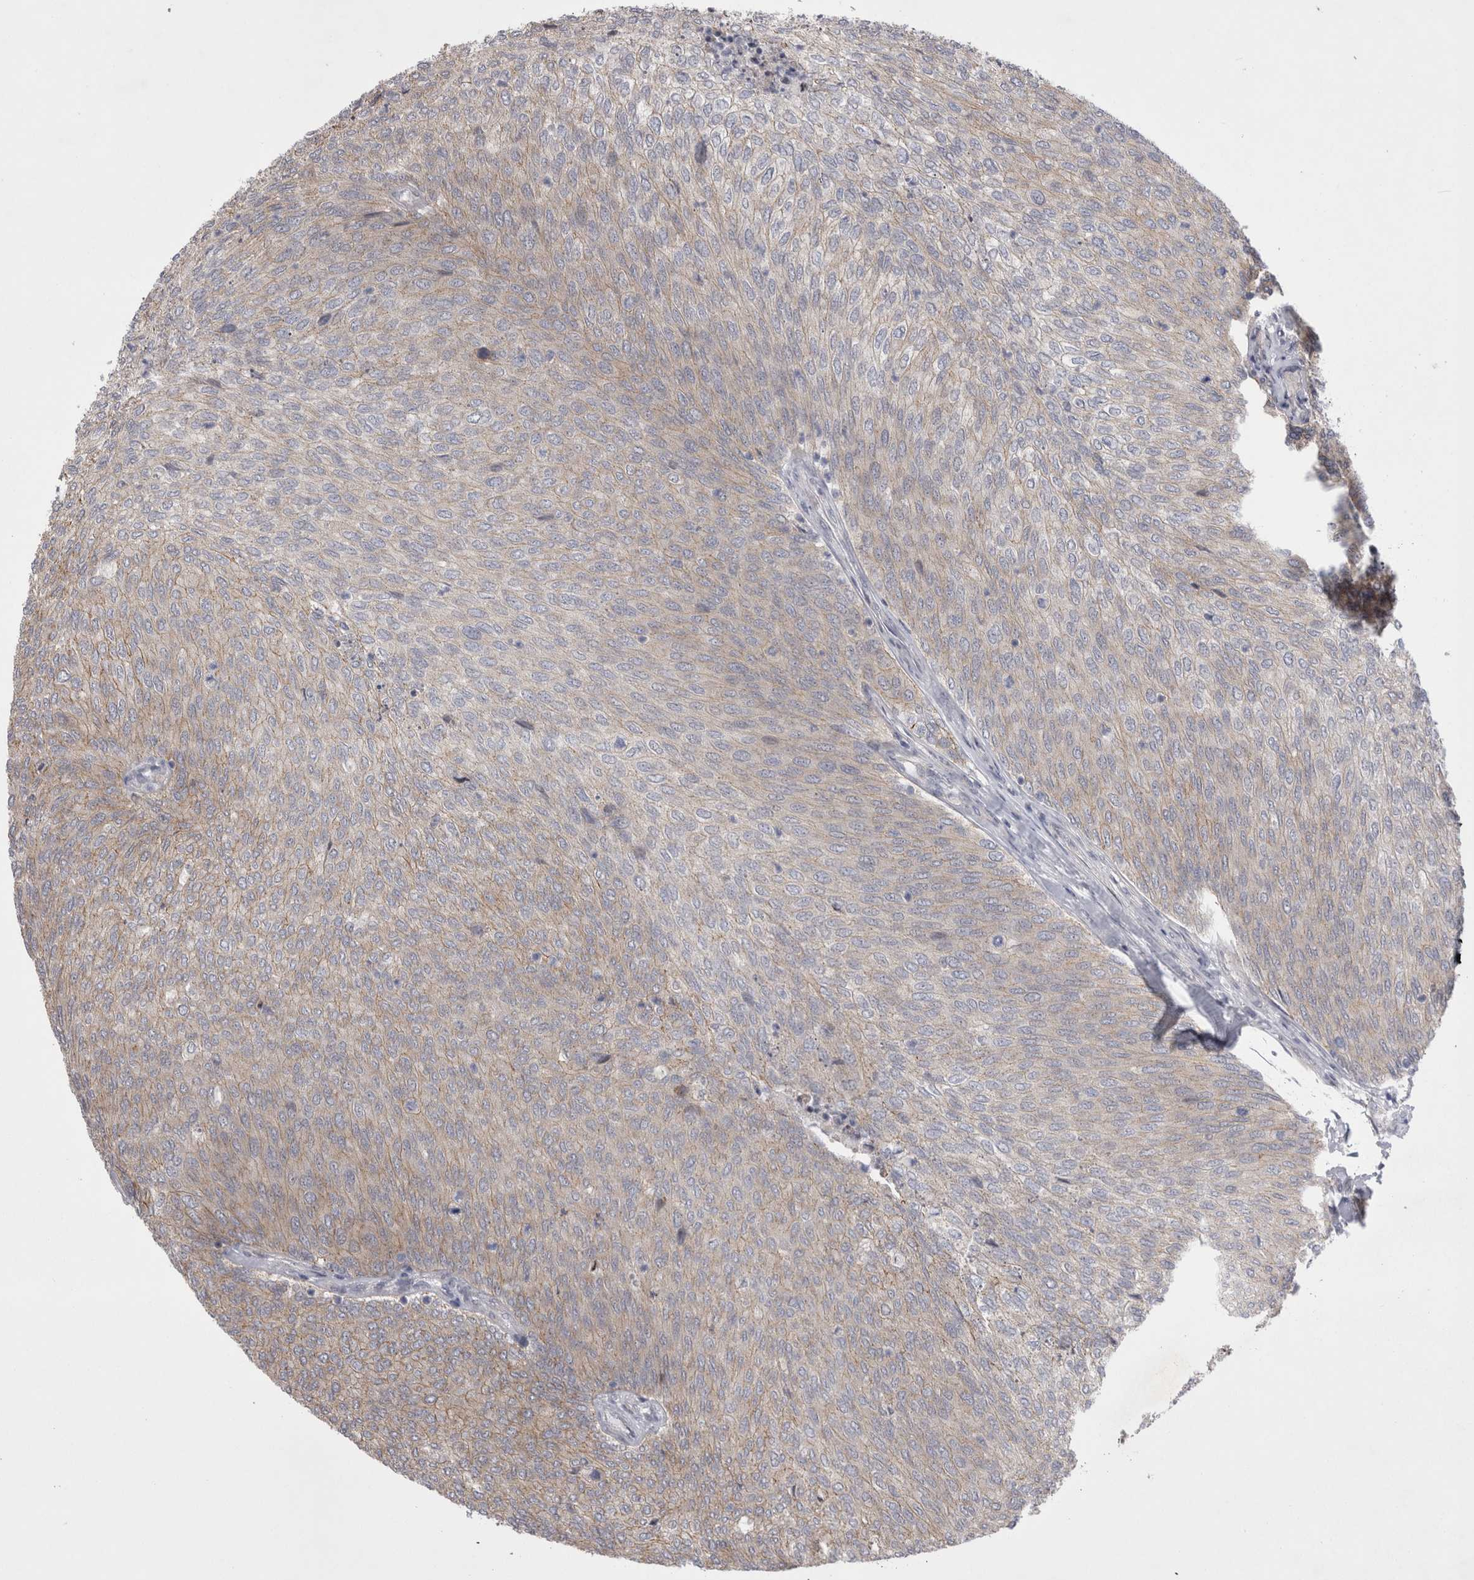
{"staining": {"intensity": "weak", "quantity": "25%-75%", "location": "cytoplasmic/membranous"}, "tissue": "urothelial cancer", "cell_type": "Tumor cells", "image_type": "cancer", "snomed": [{"axis": "morphology", "description": "Urothelial carcinoma, Low grade"}, {"axis": "topography", "description": "Urinary bladder"}], "caption": "Protein staining of urothelial carcinoma (low-grade) tissue exhibits weak cytoplasmic/membranous expression in approximately 25%-75% of tumor cells.", "gene": "NENF", "patient": {"sex": "female", "age": 79}}